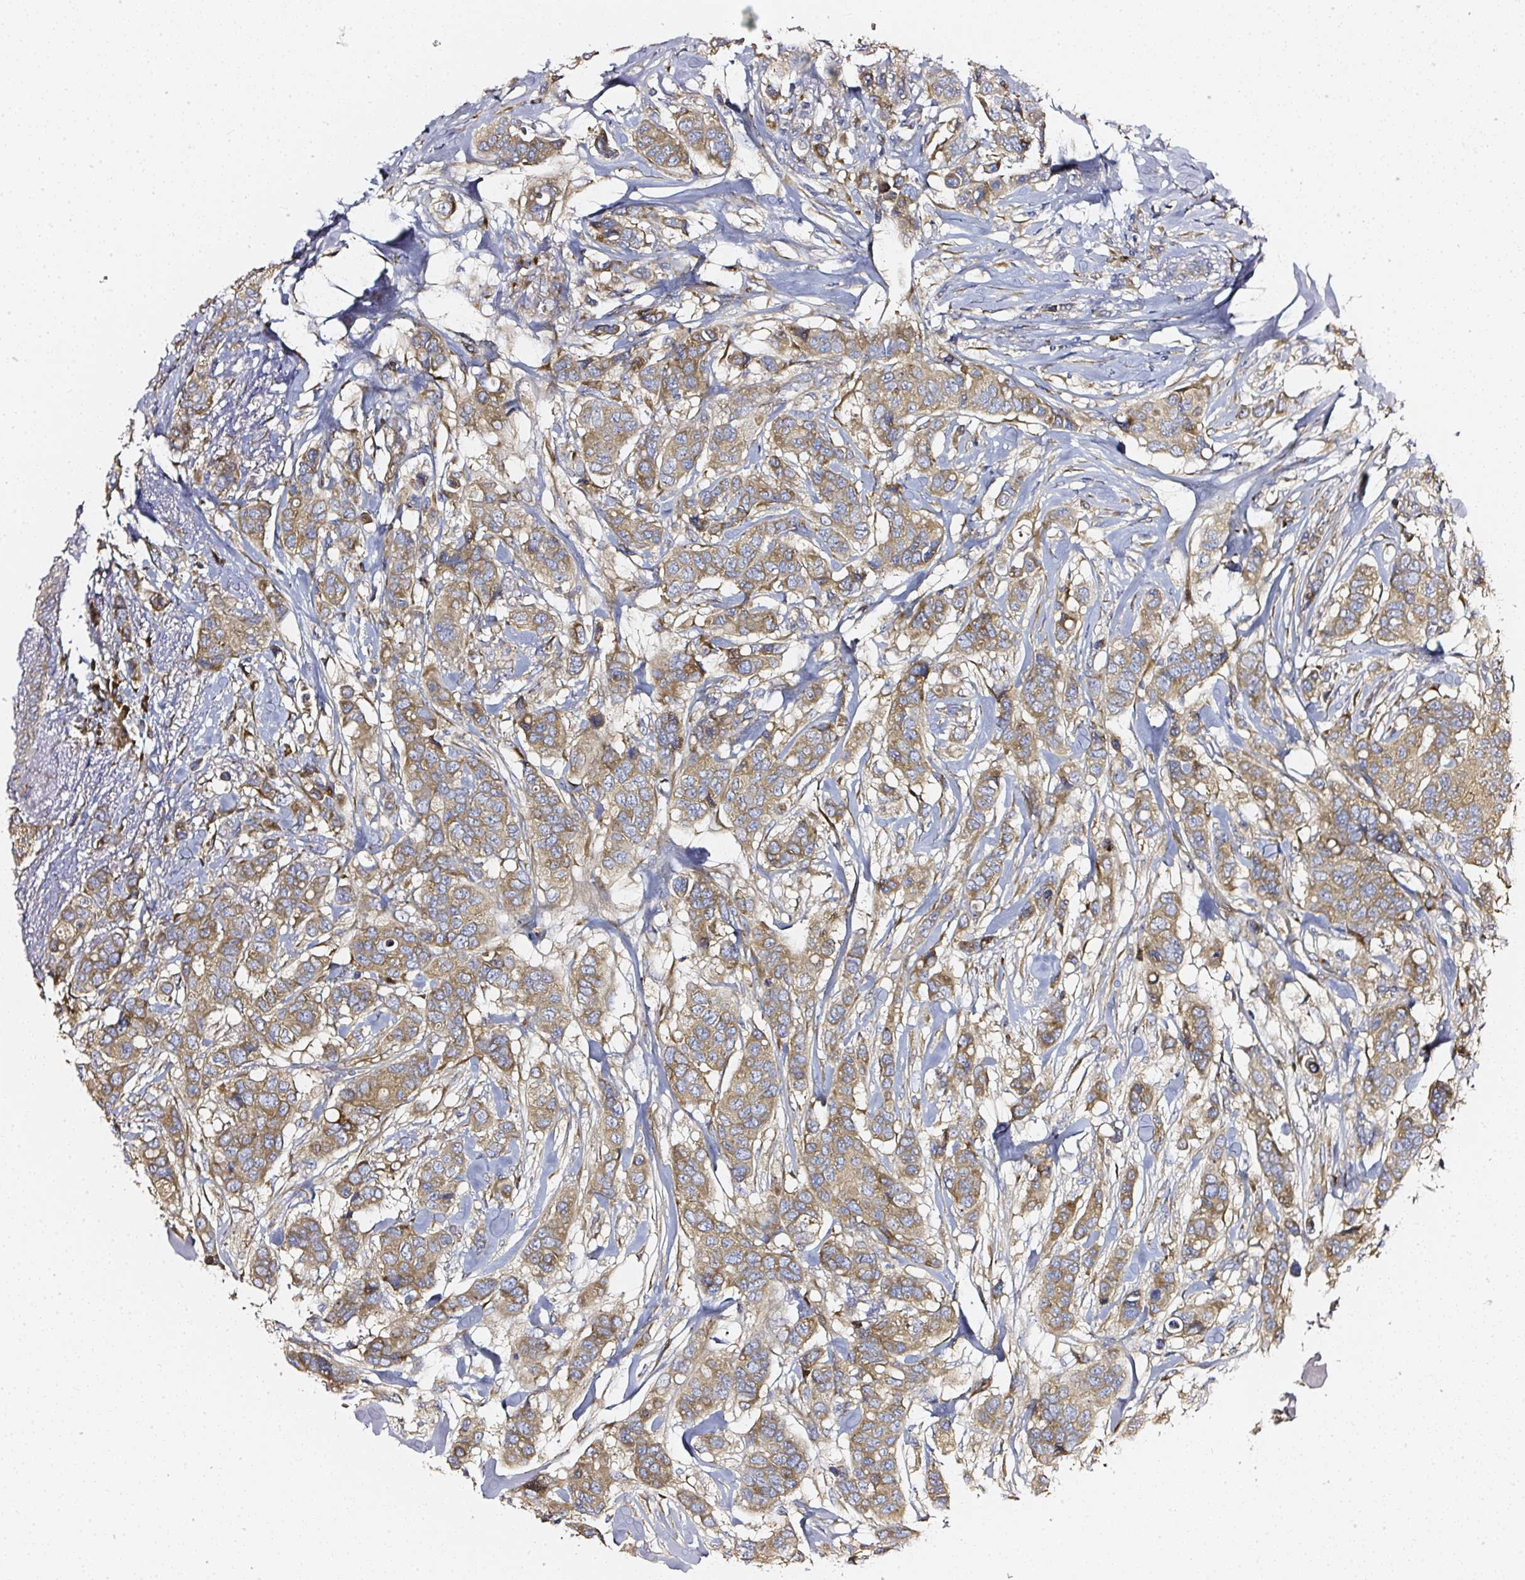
{"staining": {"intensity": "moderate", "quantity": ">75%", "location": "cytoplasmic/membranous"}, "tissue": "breast cancer", "cell_type": "Tumor cells", "image_type": "cancer", "snomed": [{"axis": "morphology", "description": "Lobular carcinoma"}, {"axis": "topography", "description": "Breast"}], "caption": "Protein expression analysis of human breast cancer (lobular carcinoma) reveals moderate cytoplasmic/membranous expression in about >75% of tumor cells.", "gene": "MLX", "patient": {"sex": "female", "age": 51}}